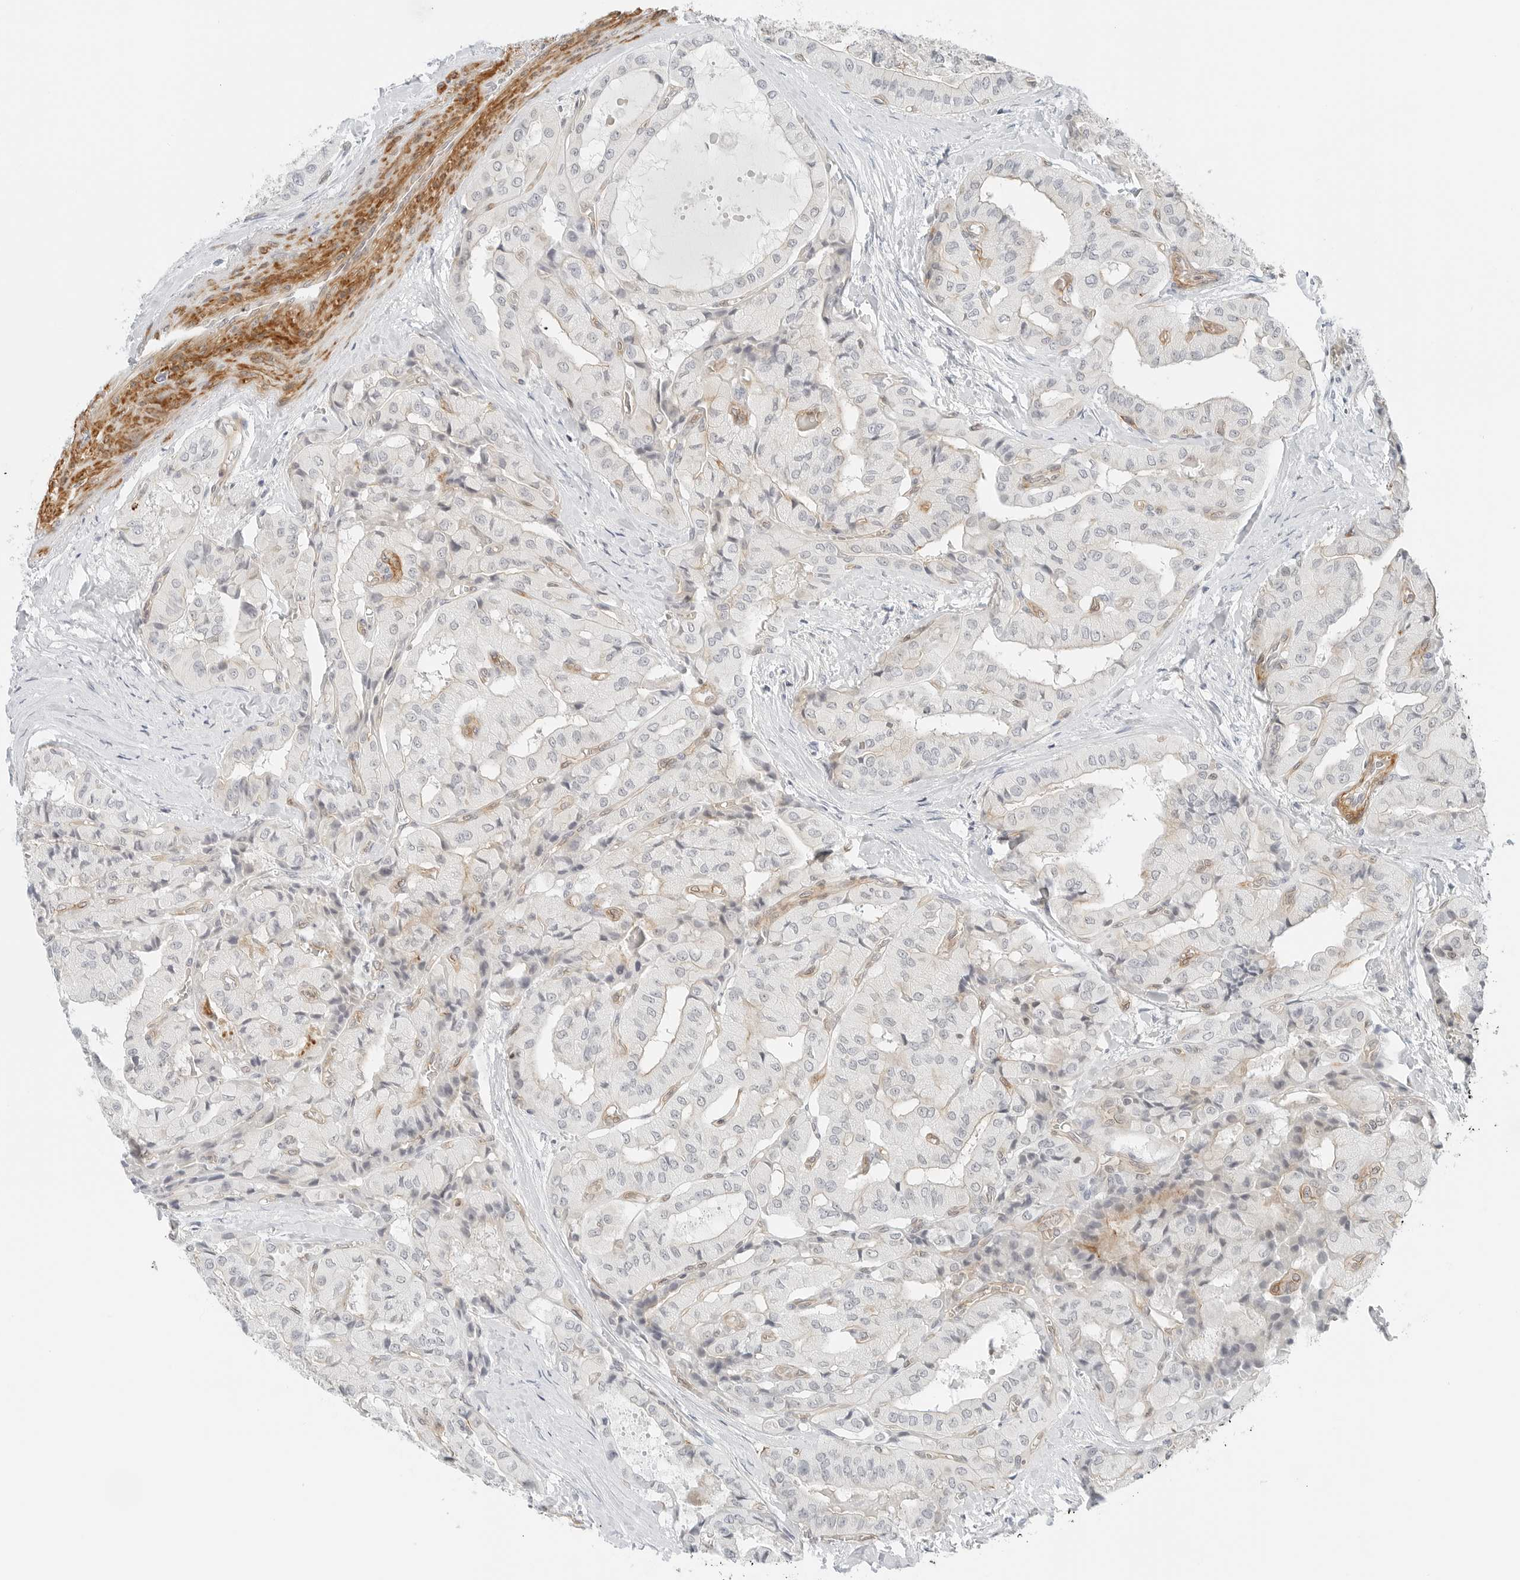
{"staining": {"intensity": "negative", "quantity": "none", "location": "none"}, "tissue": "thyroid cancer", "cell_type": "Tumor cells", "image_type": "cancer", "snomed": [{"axis": "morphology", "description": "Papillary adenocarcinoma, NOS"}, {"axis": "topography", "description": "Thyroid gland"}], "caption": "DAB immunohistochemical staining of thyroid cancer (papillary adenocarcinoma) demonstrates no significant expression in tumor cells. (Immunohistochemistry, brightfield microscopy, high magnification).", "gene": "IQCC", "patient": {"sex": "female", "age": 59}}